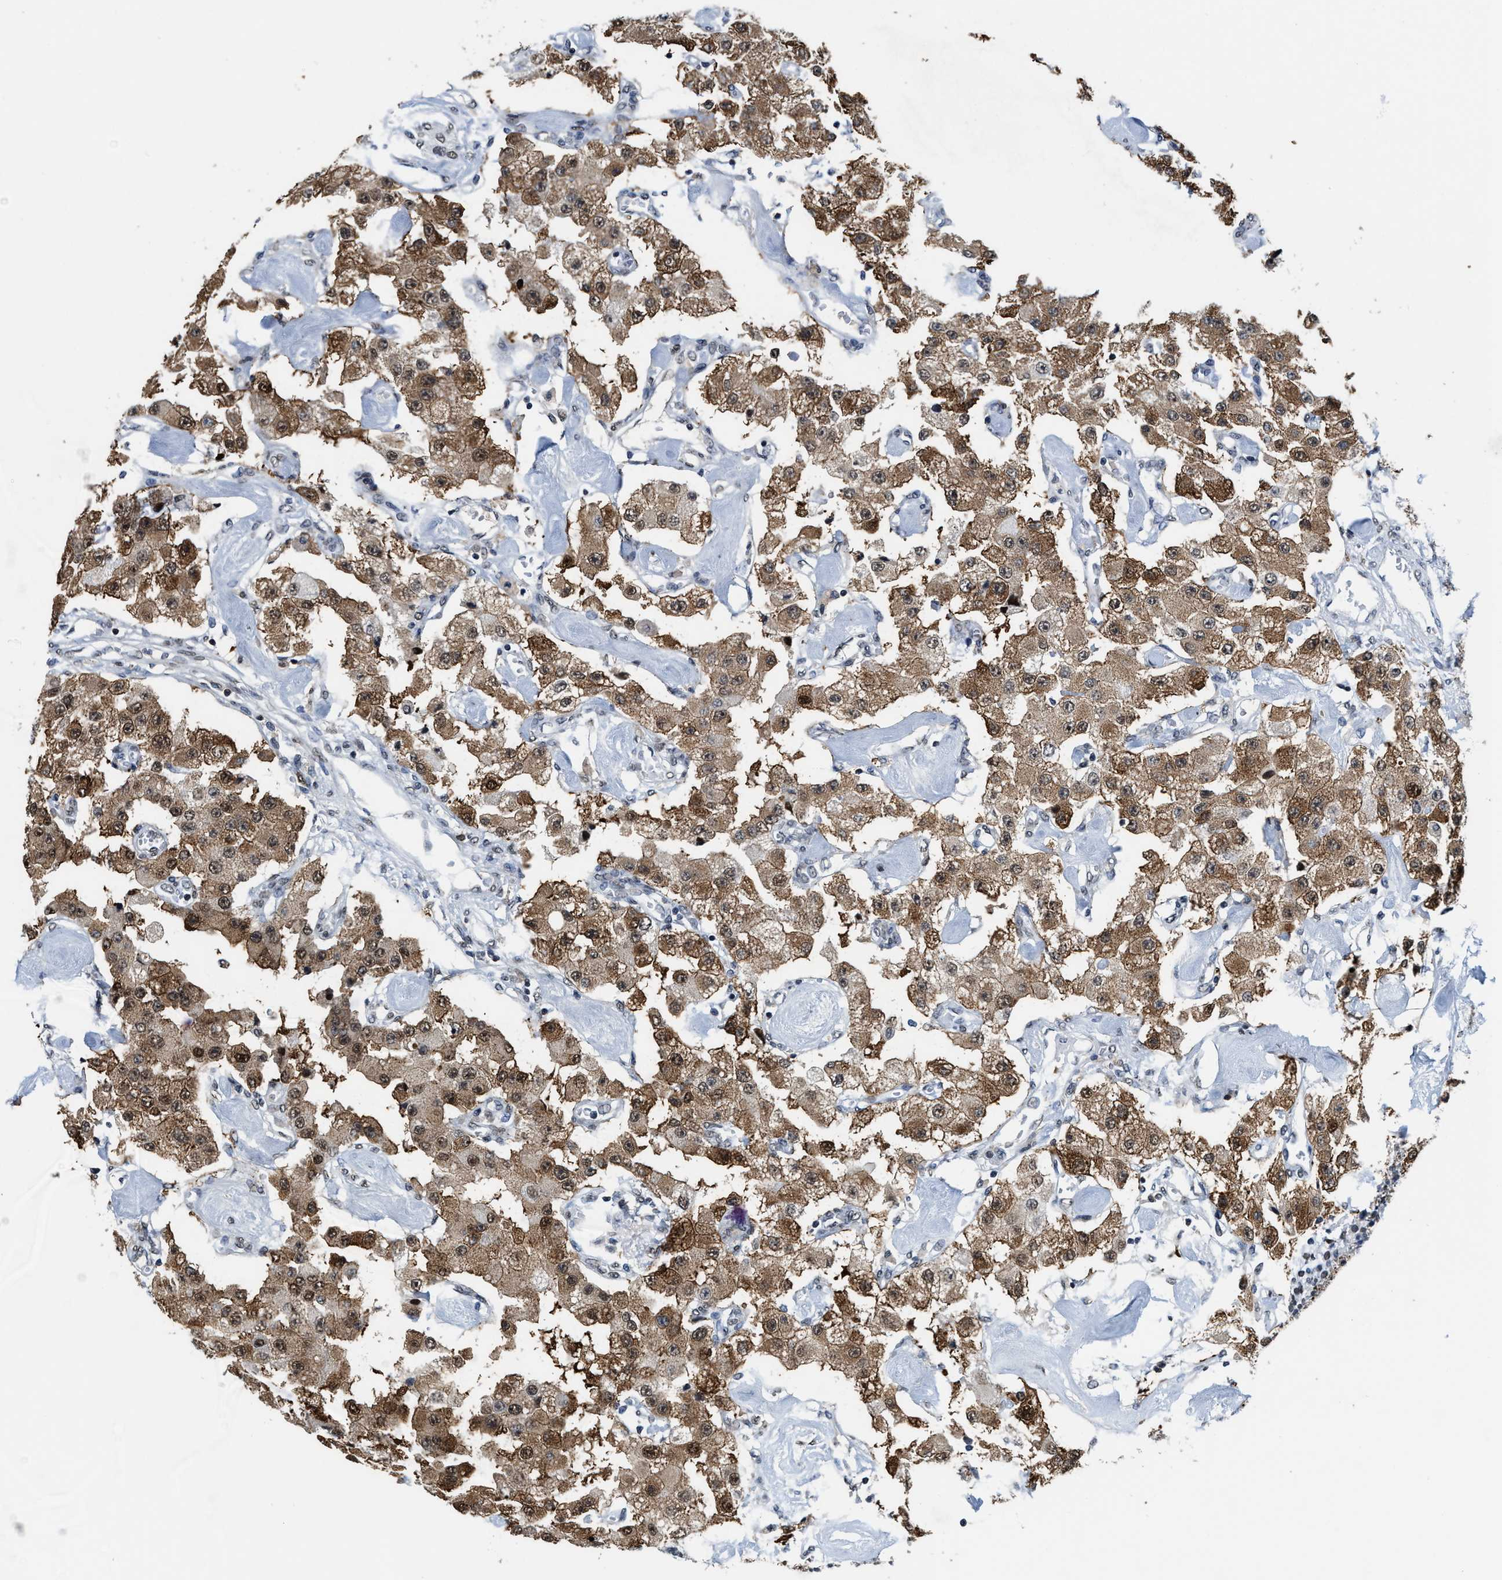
{"staining": {"intensity": "moderate", "quantity": ">75%", "location": "cytoplasmic/membranous,nuclear"}, "tissue": "carcinoid", "cell_type": "Tumor cells", "image_type": "cancer", "snomed": [{"axis": "morphology", "description": "Carcinoid, malignant, NOS"}, {"axis": "topography", "description": "Pancreas"}], "caption": "Tumor cells display moderate cytoplasmic/membranous and nuclear expression in approximately >75% of cells in carcinoid (malignant).", "gene": "SUPT16H", "patient": {"sex": "male", "age": 41}}